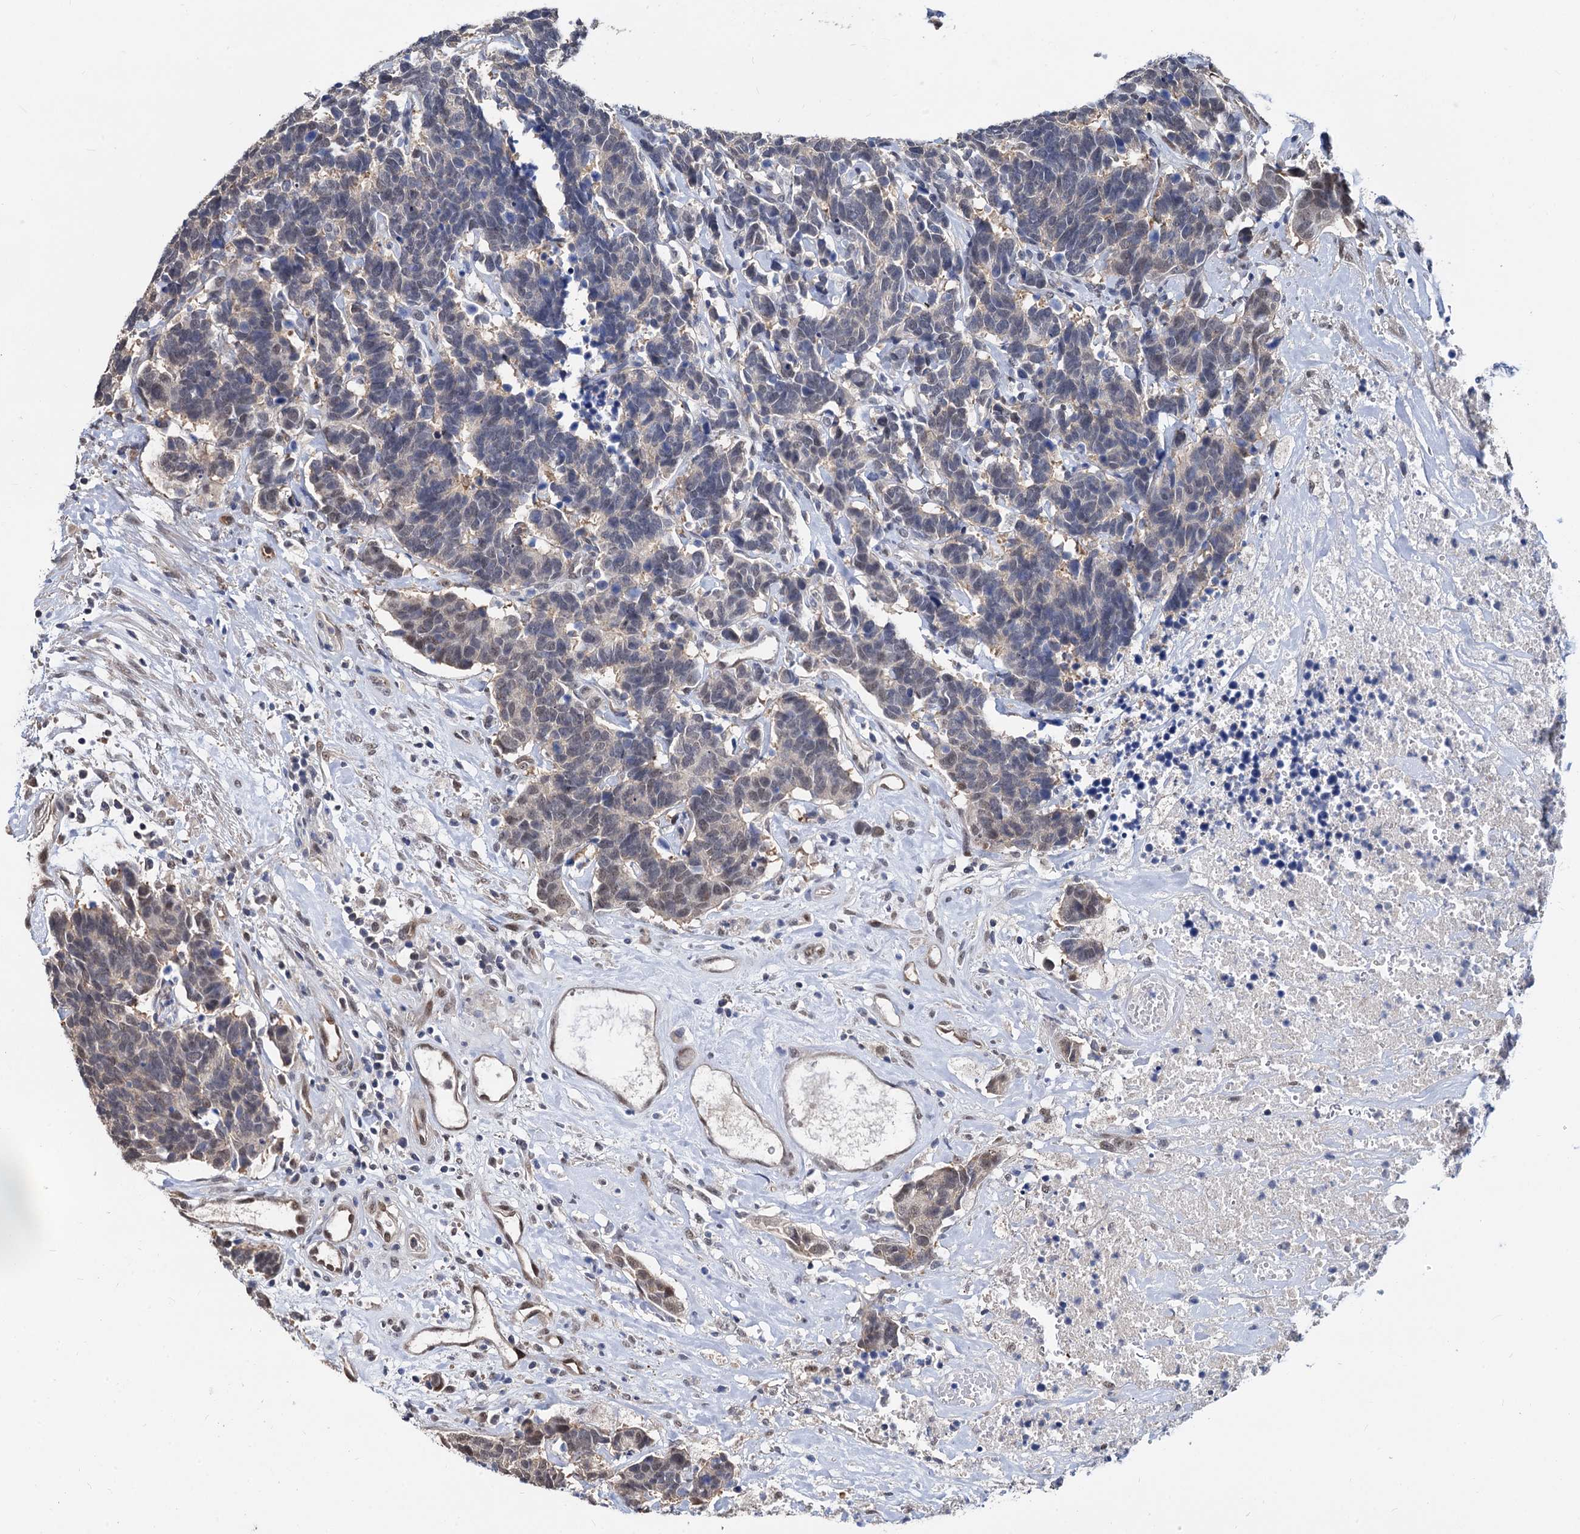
{"staining": {"intensity": "weak", "quantity": "25%-75%", "location": "nuclear"}, "tissue": "carcinoid", "cell_type": "Tumor cells", "image_type": "cancer", "snomed": [{"axis": "morphology", "description": "Carcinoma, NOS"}, {"axis": "morphology", "description": "Carcinoid, malignant, NOS"}, {"axis": "topography", "description": "Urinary bladder"}], "caption": "Malignant carcinoid was stained to show a protein in brown. There is low levels of weak nuclear staining in approximately 25%-75% of tumor cells. The protein is shown in brown color, while the nuclei are stained blue.", "gene": "PSMD4", "patient": {"sex": "male", "age": 57}}